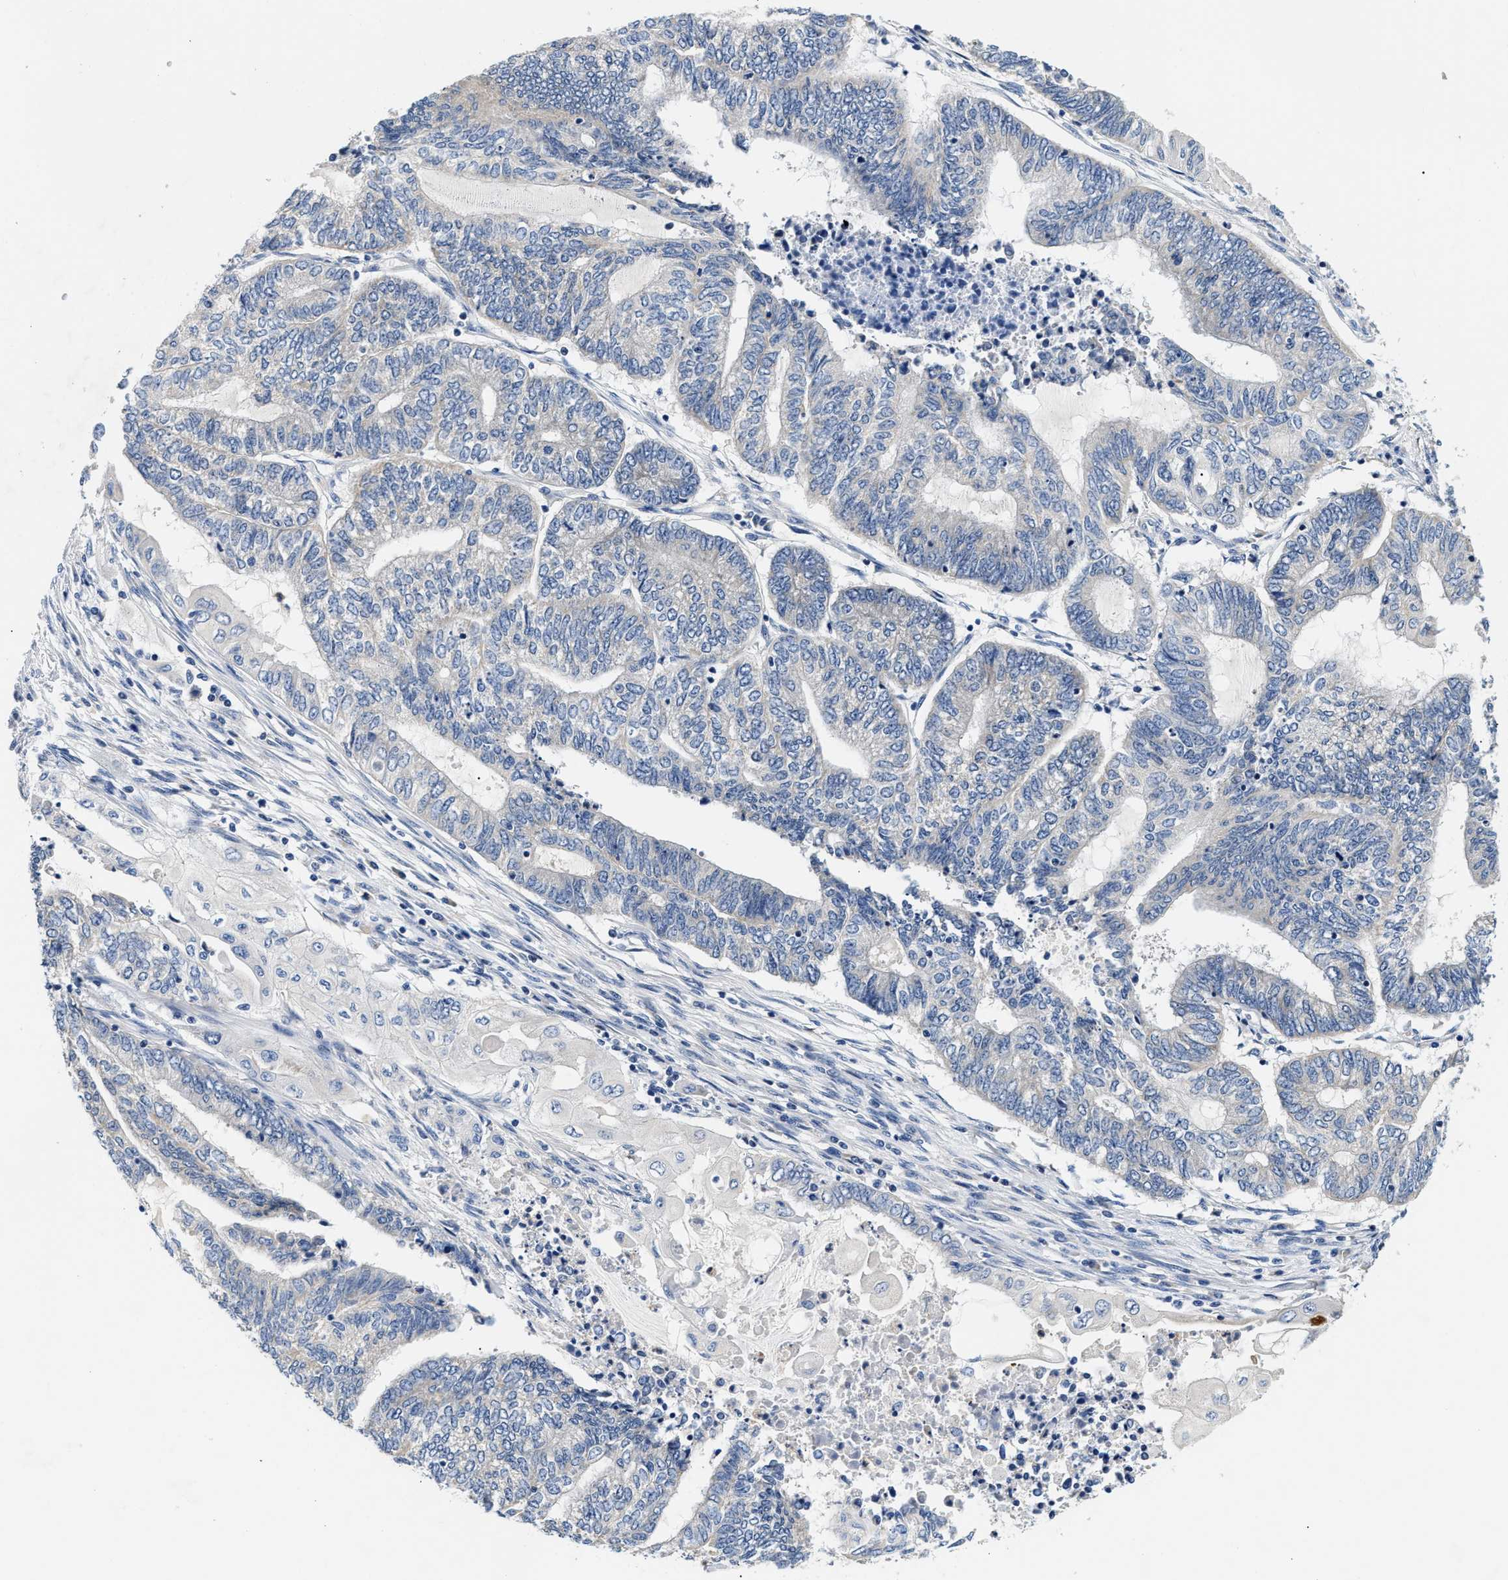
{"staining": {"intensity": "negative", "quantity": "none", "location": "none"}, "tissue": "endometrial cancer", "cell_type": "Tumor cells", "image_type": "cancer", "snomed": [{"axis": "morphology", "description": "Adenocarcinoma, NOS"}, {"axis": "topography", "description": "Uterus"}, {"axis": "topography", "description": "Endometrium"}], "caption": "Image shows no protein positivity in tumor cells of endometrial cancer tissue.", "gene": "FAM185A", "patient": {"sex": "female", "age": 70}}